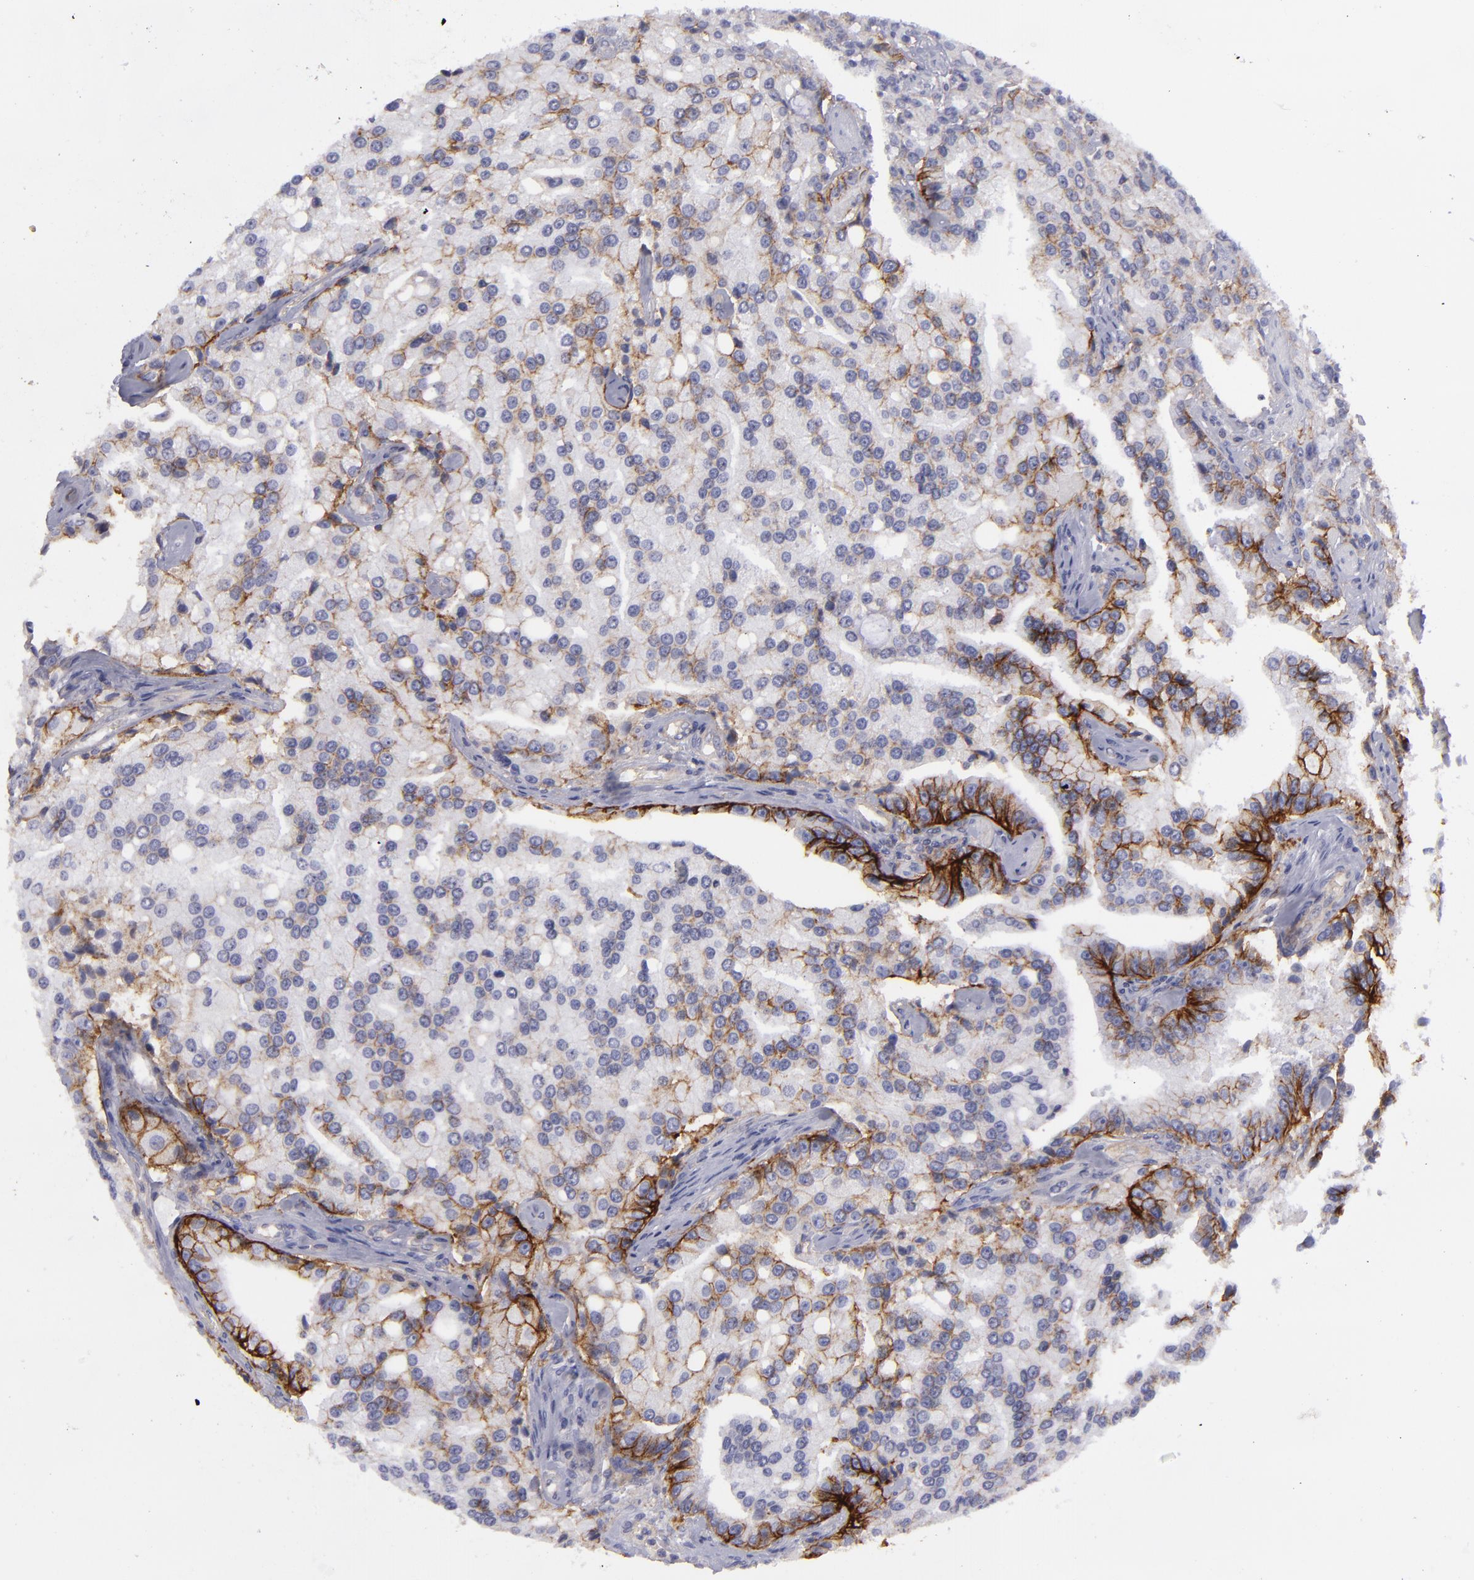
{"staining": {"intensity": "moderate", "quantity": "25%-75%", "location": "cytoplasmic/membranous"}, "tissue": "prostate cancer", "cell_type": "Tumor cells", "image_type": "cancer", "snomed": [{"axis": "morphology", "description": "Adenocarcinoma, Medium grade"}, {"axis": "topography", "description": "Prostate"}], "caption": "Human prostate medium-grade adenocarcinoma stained with a brown dye displays moderate cytoplasmic/membranous positive positivity in about 25%-75% of tumor cells.", "gene": "BSG", "patient": {"sex": "male", "age": 72}}